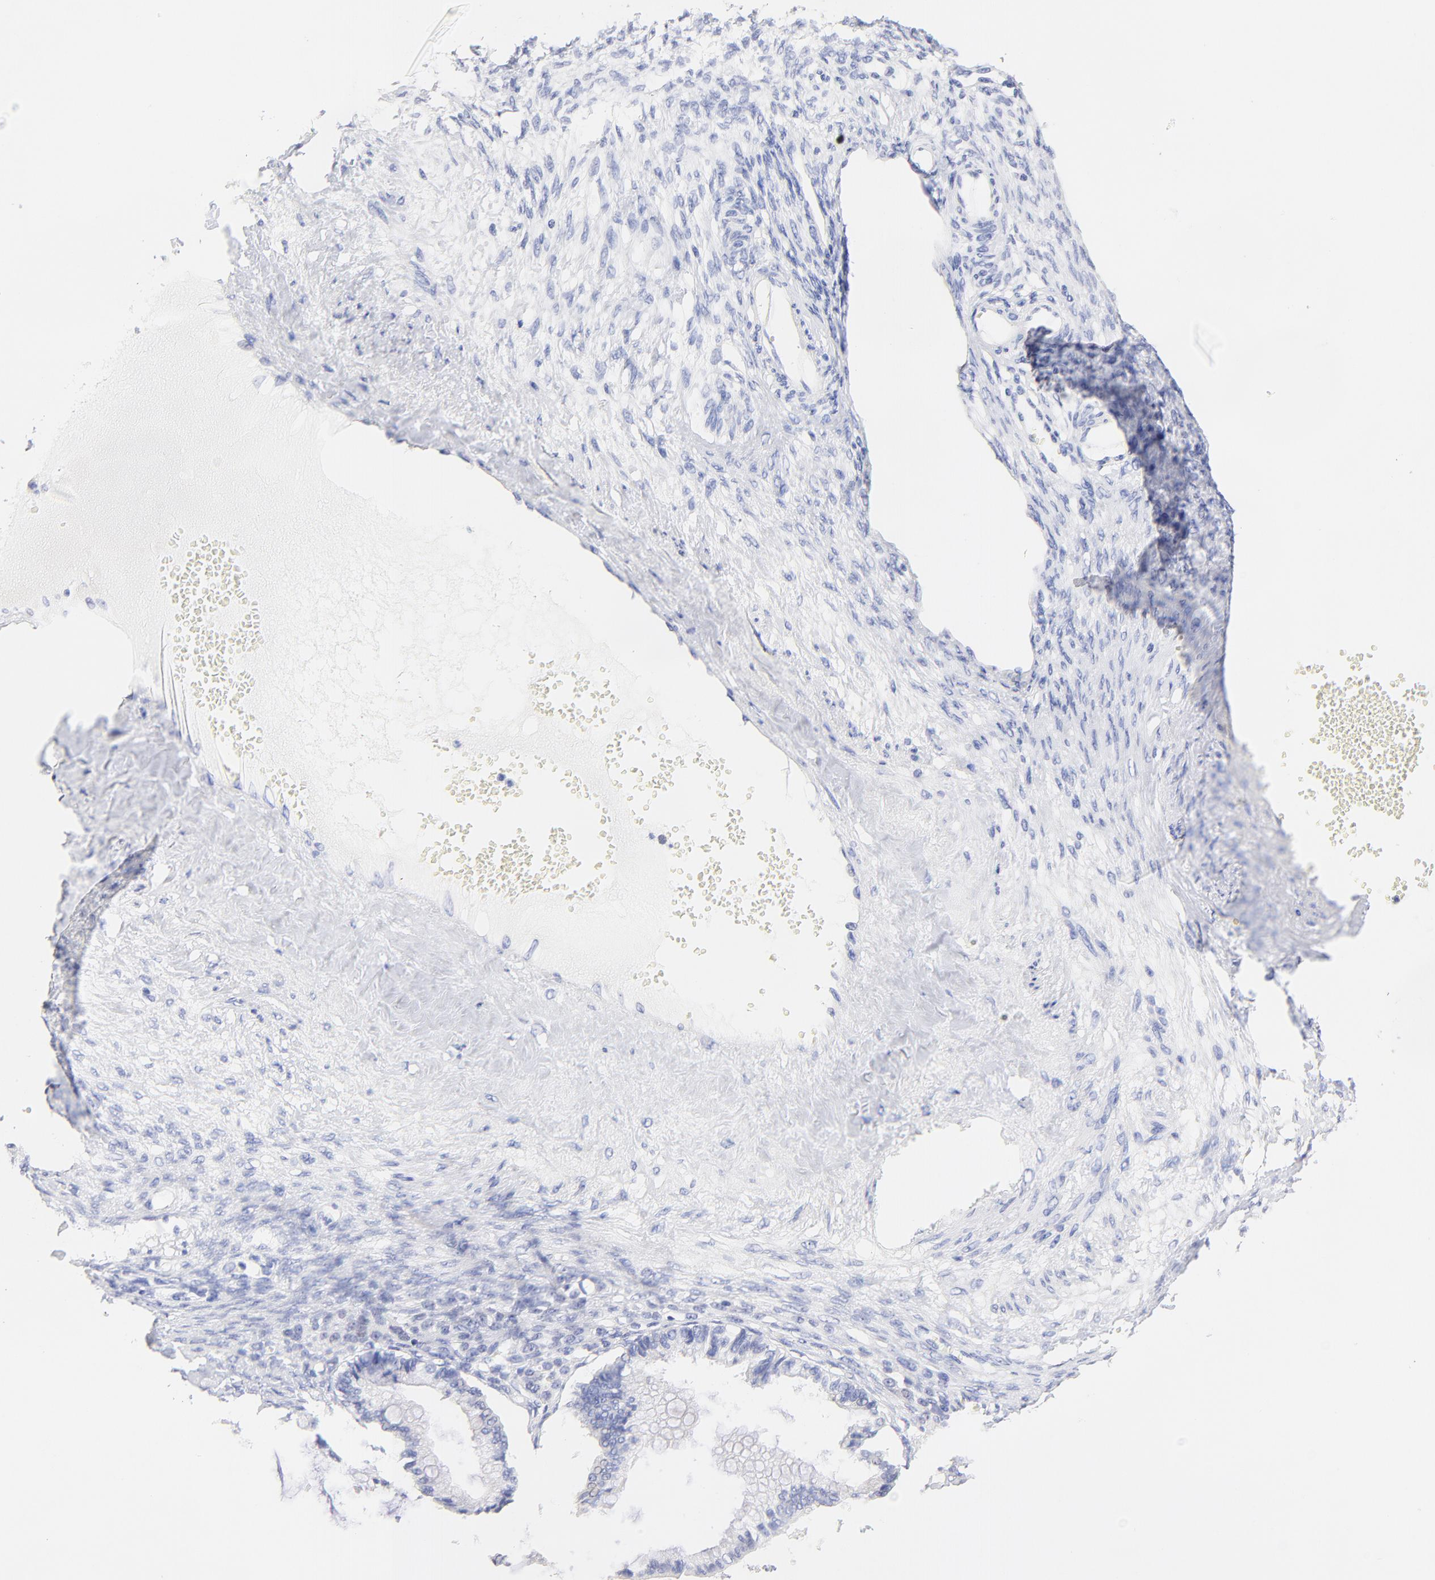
{"staining": {"intensity": "negative", "quantity": "none", "location": "none"}, "tissue": "ovarian cancer", "cell_type": "Tumor cells", "image_type": "cancer", "snomed": [{"axis": "morphology", "description": "Cystadenocarcinoma, mucinous, NOS"}, {"axis": "topography", "description": "Ovary"}], "caption": "Ovarian cancer was stained to show a protein in brown. There is no significant expression in tumor cells.", "gene": "CFAP57", "patient": {"sex": "female", "age": 57}}